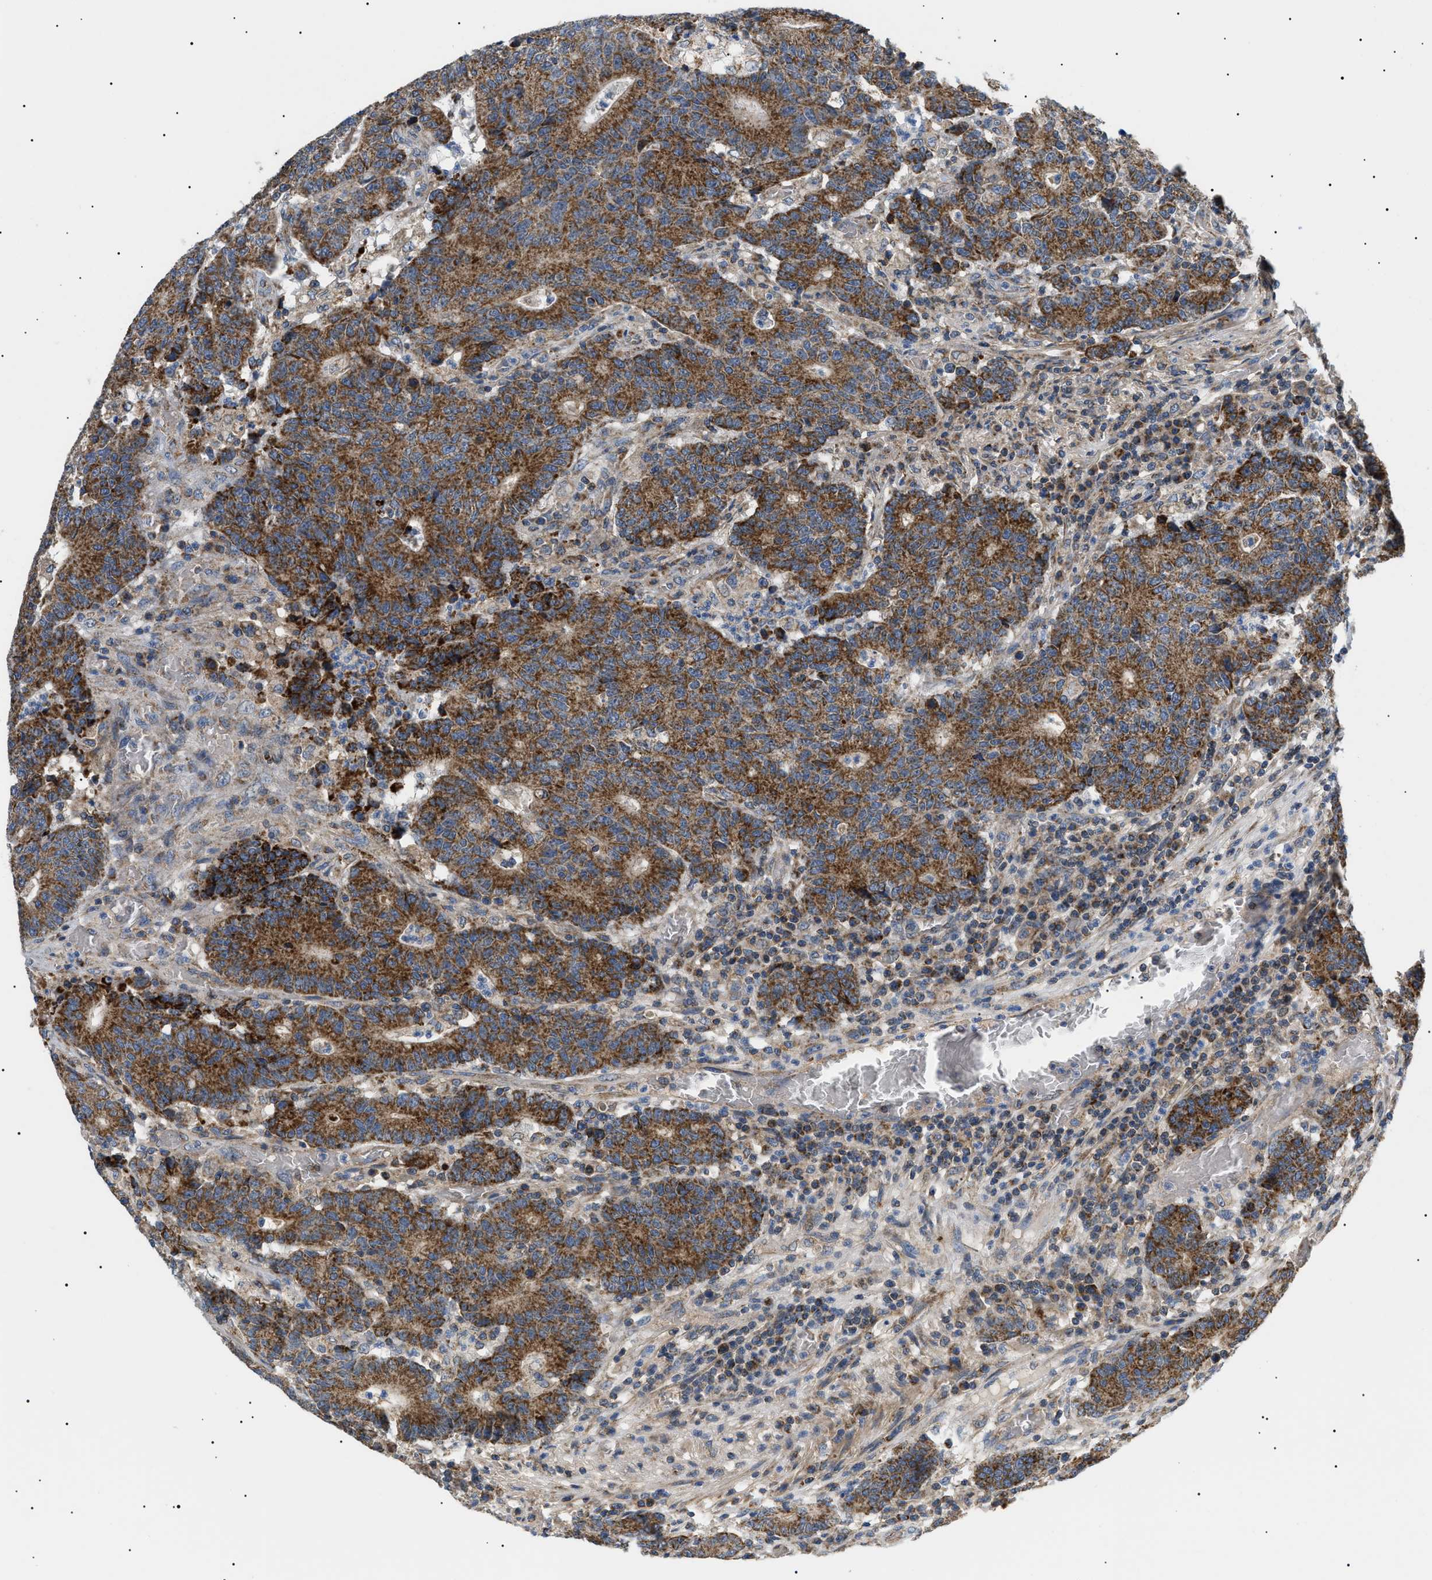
{"staining": {"intensity": "strong", "quantity": ">75%", "location": "cytoplasmic/membranous"}, "tissue": "colorectal cancer", "cell_type": "Tumor cells", "image_type": "cancer", "snomed": [{"axis": "morphology", "description": "Normal tissue, NOS"}, {"axis": "morphology", "description": "Adenocarcinoma, NOS"}, {"axis": "topography", "description": "Colon"}], "caption": "The micrograph demonstrates staining of adenocarcinoma (colorectal), revealing strong cytoplasmic/membranous protein expression (brown color) within tumor cells. The protein of interest is shown in brown color, while the nuclei are stained blue.", "gene": "TOMM6", "patient": {"sex": "female", "age": 75}}